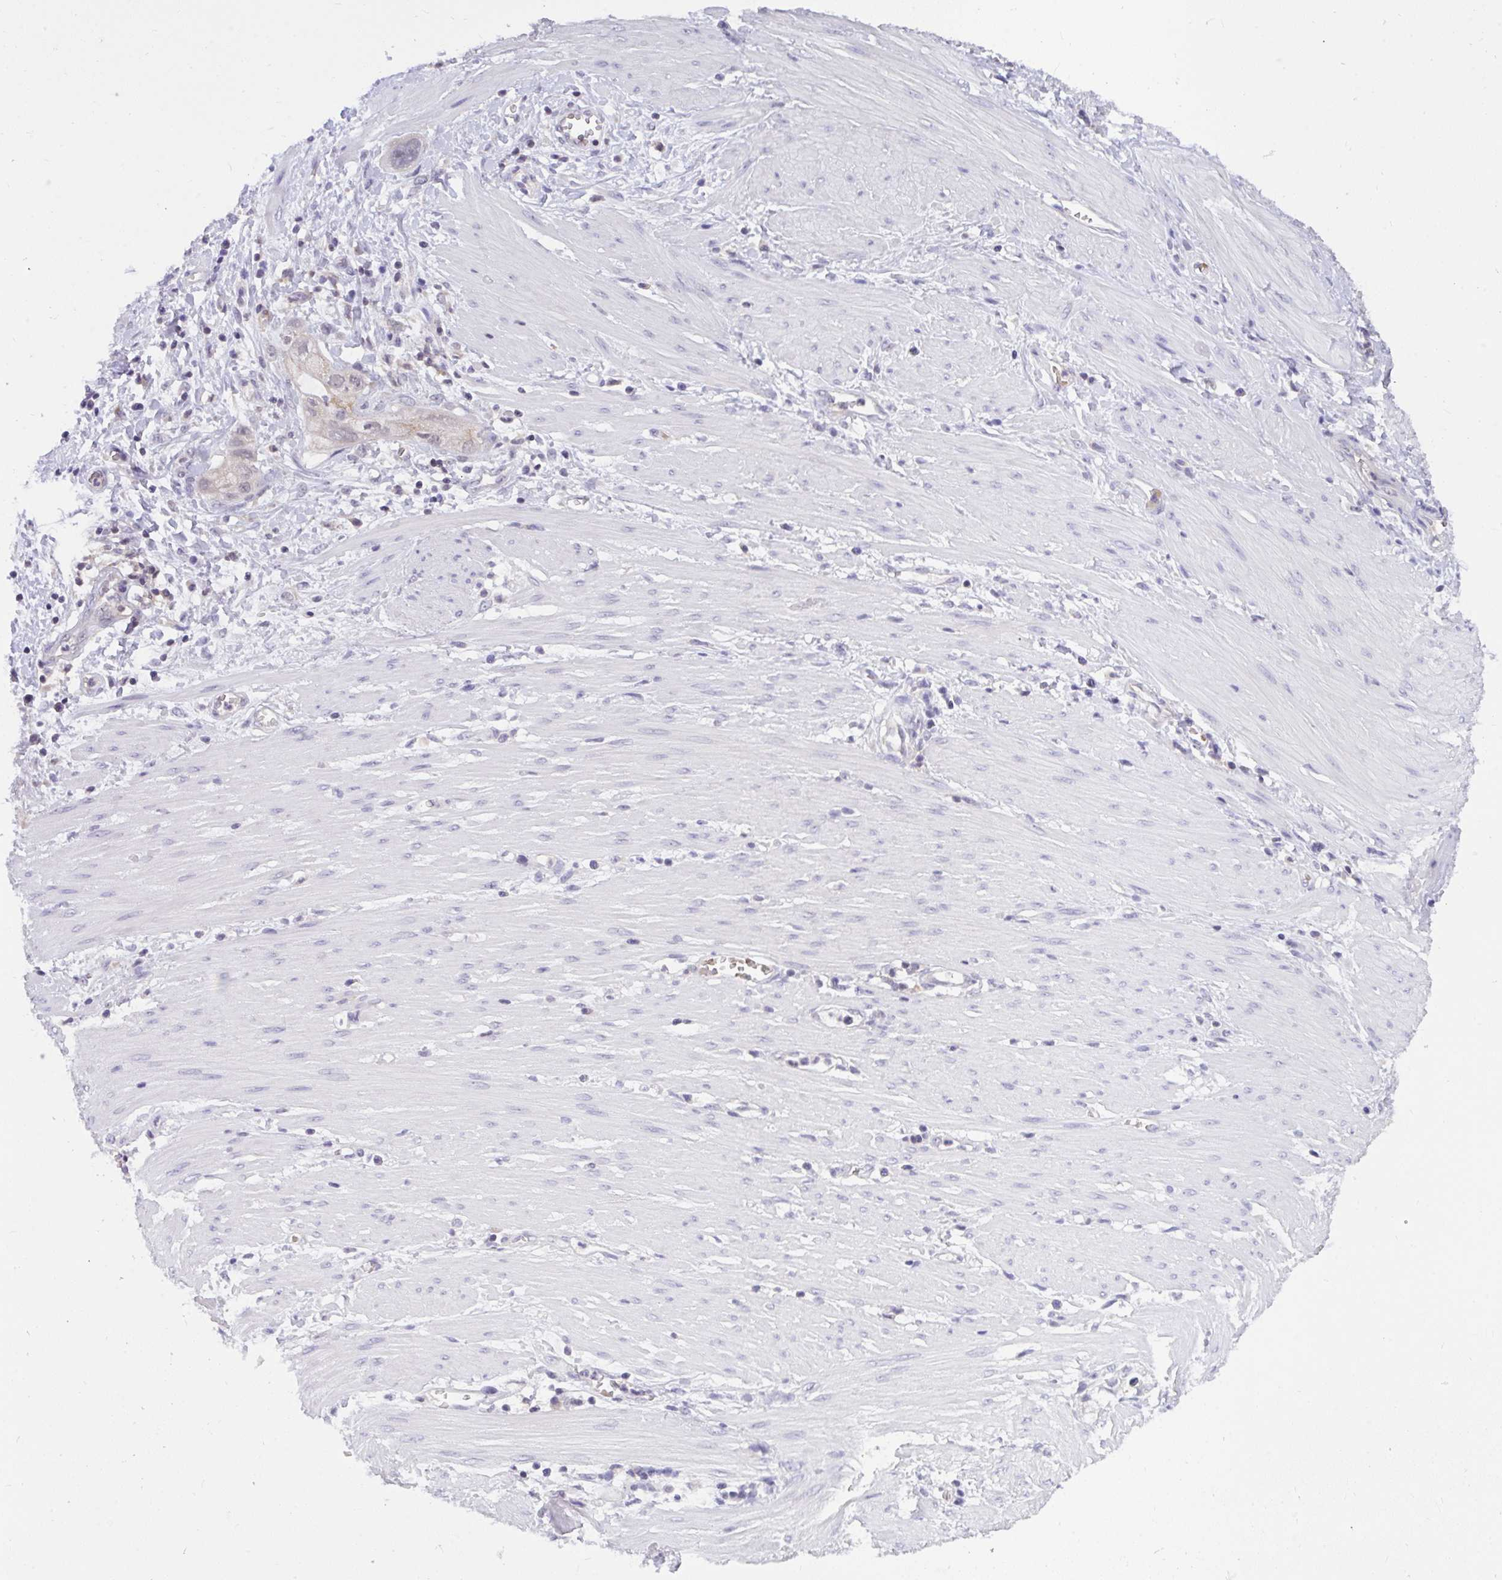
{"staining": {"intensity": "negative", "quantity": "none", "location": "none"}, "tissue": "stomach cancer", "cell_type": "Tumor cells", "image_type": "cancer", "snomed": [{"axis": "morphology", "description": "Adenocarcinoma, NOS"}, {"axis": "topography", "description": "Stomach"}, {"axis": "topography", "description": "Stomach, lower"}], "caption": "Human stomach cancer (adenocarcinoma) stained for a protein using immunohistochemistry (IHC) reveals no staining in tumor cells.", "gene": "PPP1CA", "patient": {"sex": "female", "age": 48}}